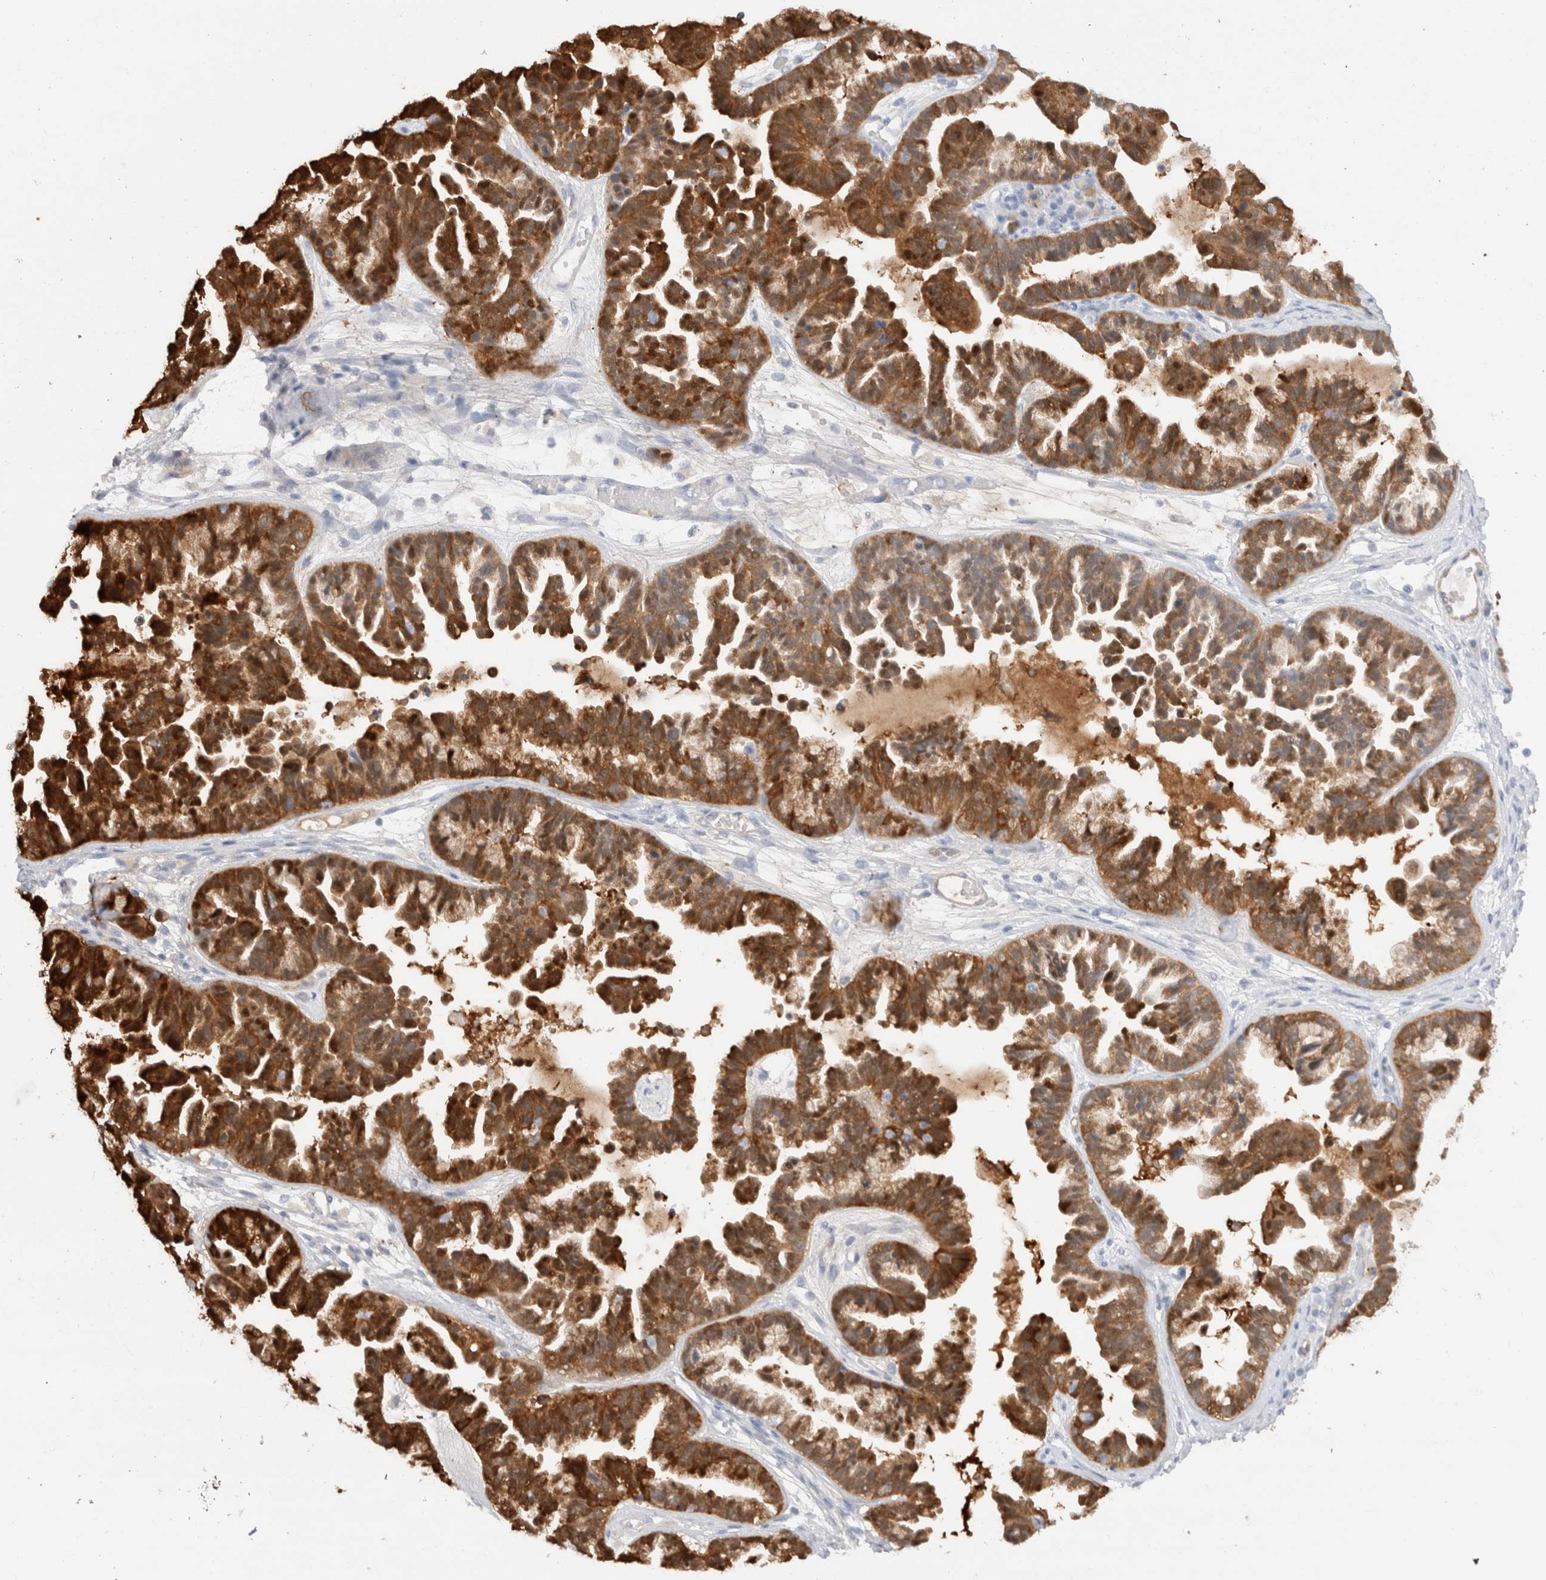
{"staining": {"intensity": "moderate", "quantity": ">75%", "location": "cytoplasmic/membranous"}, "tissue": "ovarian cancer", "cell_type": "Tumor cells", "image_type": "cancer", "snomed": [{"axis": "morphology", "description": "Cystadenocarcinoma, serous, NOS"}, {"axis": "topography", "description": "Ovary"}], "caption": "This micrograph reveals immunohistochemistry staining of serous cystadenocarcinoma (ovarian), with medium moderate cytoplasmic/membranous expression in approximately >75% of tumor cells.", "gene": "NAPEPLD", "patient": {"sex": "female", "age": 56}}